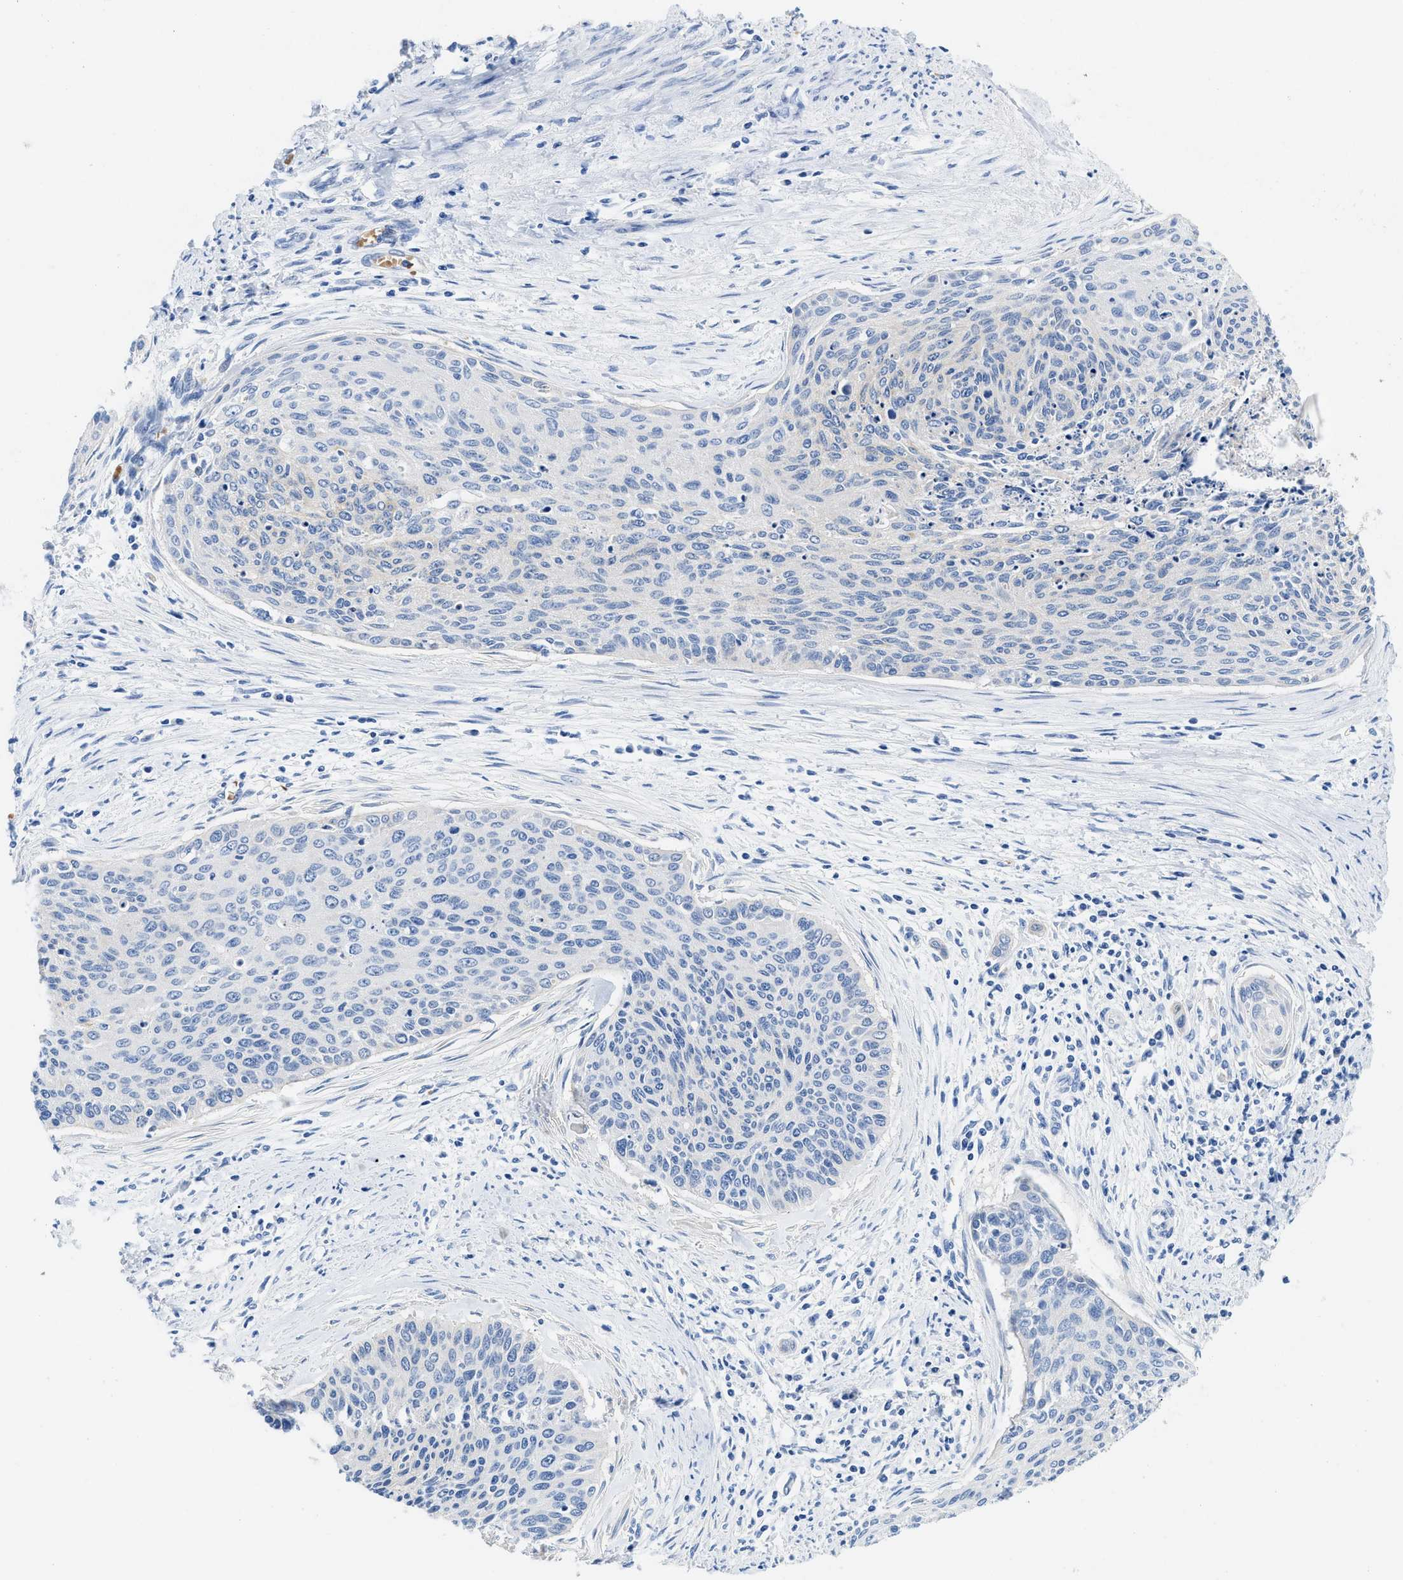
{"staining": {"intensity": "negative", "quantity": "none", "location": "none"}, "tissue": "cervical cancer", "cell_type": "Tumor cells", "image_type": "cancer", "snomed": [{"axis": "morphology", "description": "Squamous cell carcinoma, NOS"}, {"axis": "topography", "description": "Cervix"}], "caption": "A high-resolution histopathology image shows immunohistochemistry (IHC) staining of cervical squamous cell carcinoma, which reveals no significant positivity in tumor cells.", "gene": "BPGM", "patient": {"sex": "female", "age": 55}}